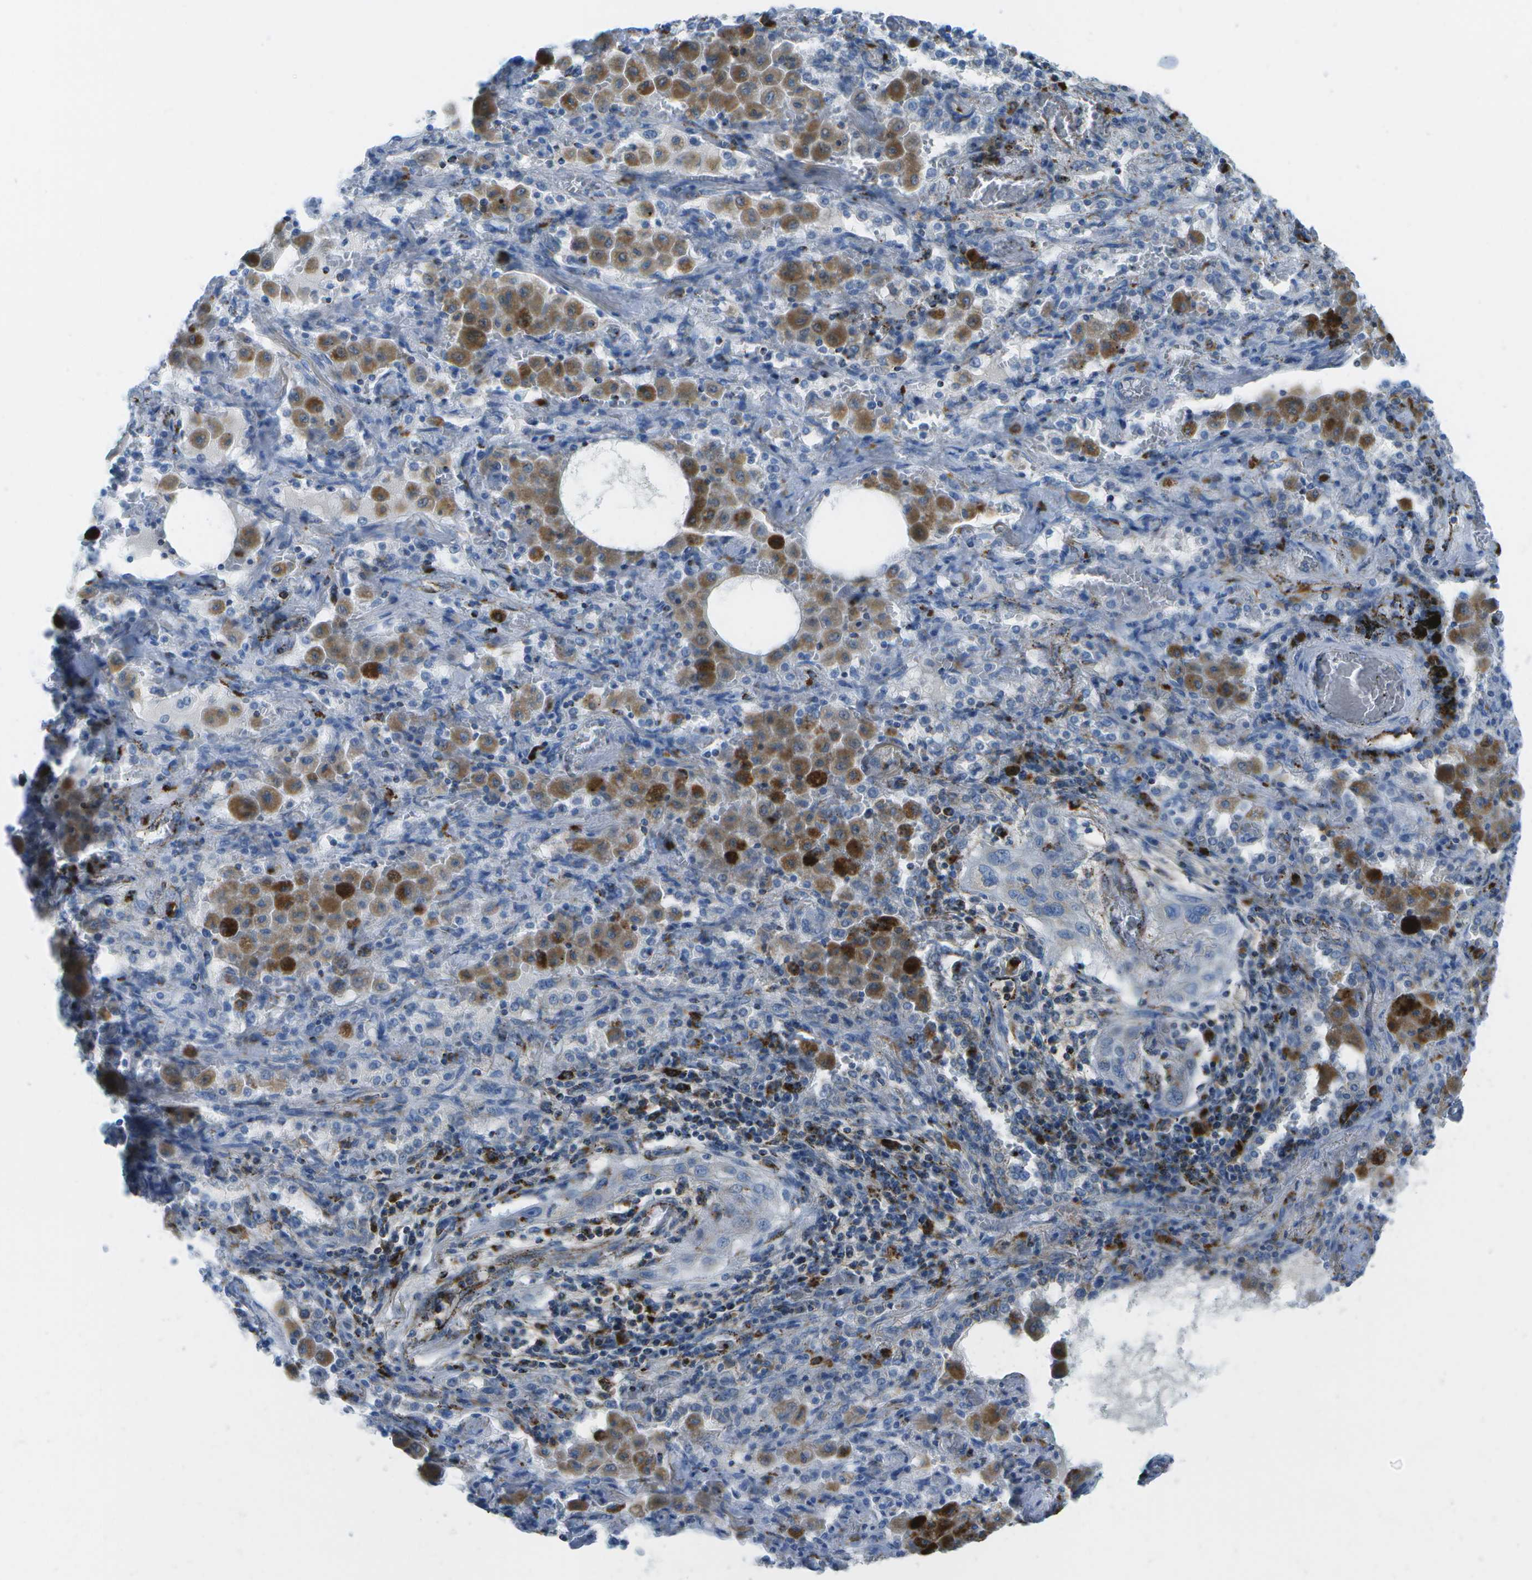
{"staining": {"intensity": "negative", "quantity": "none", "location": "none"}, "tissue": "lung cancer", "cell_type": "Tumor cells", "image_type": "cancer", "snomed": [{"axis": "morphology", "description": "Squamous cell carcinoma, NOS"}, {"axis": "topography", "description": "Lung"}], "caption": "IHC of squamous cell carcinoma (lung) reveals no expression in tumor cells.", "gene": "PRCP", "patient": {"sex": "female", "age": 47}}